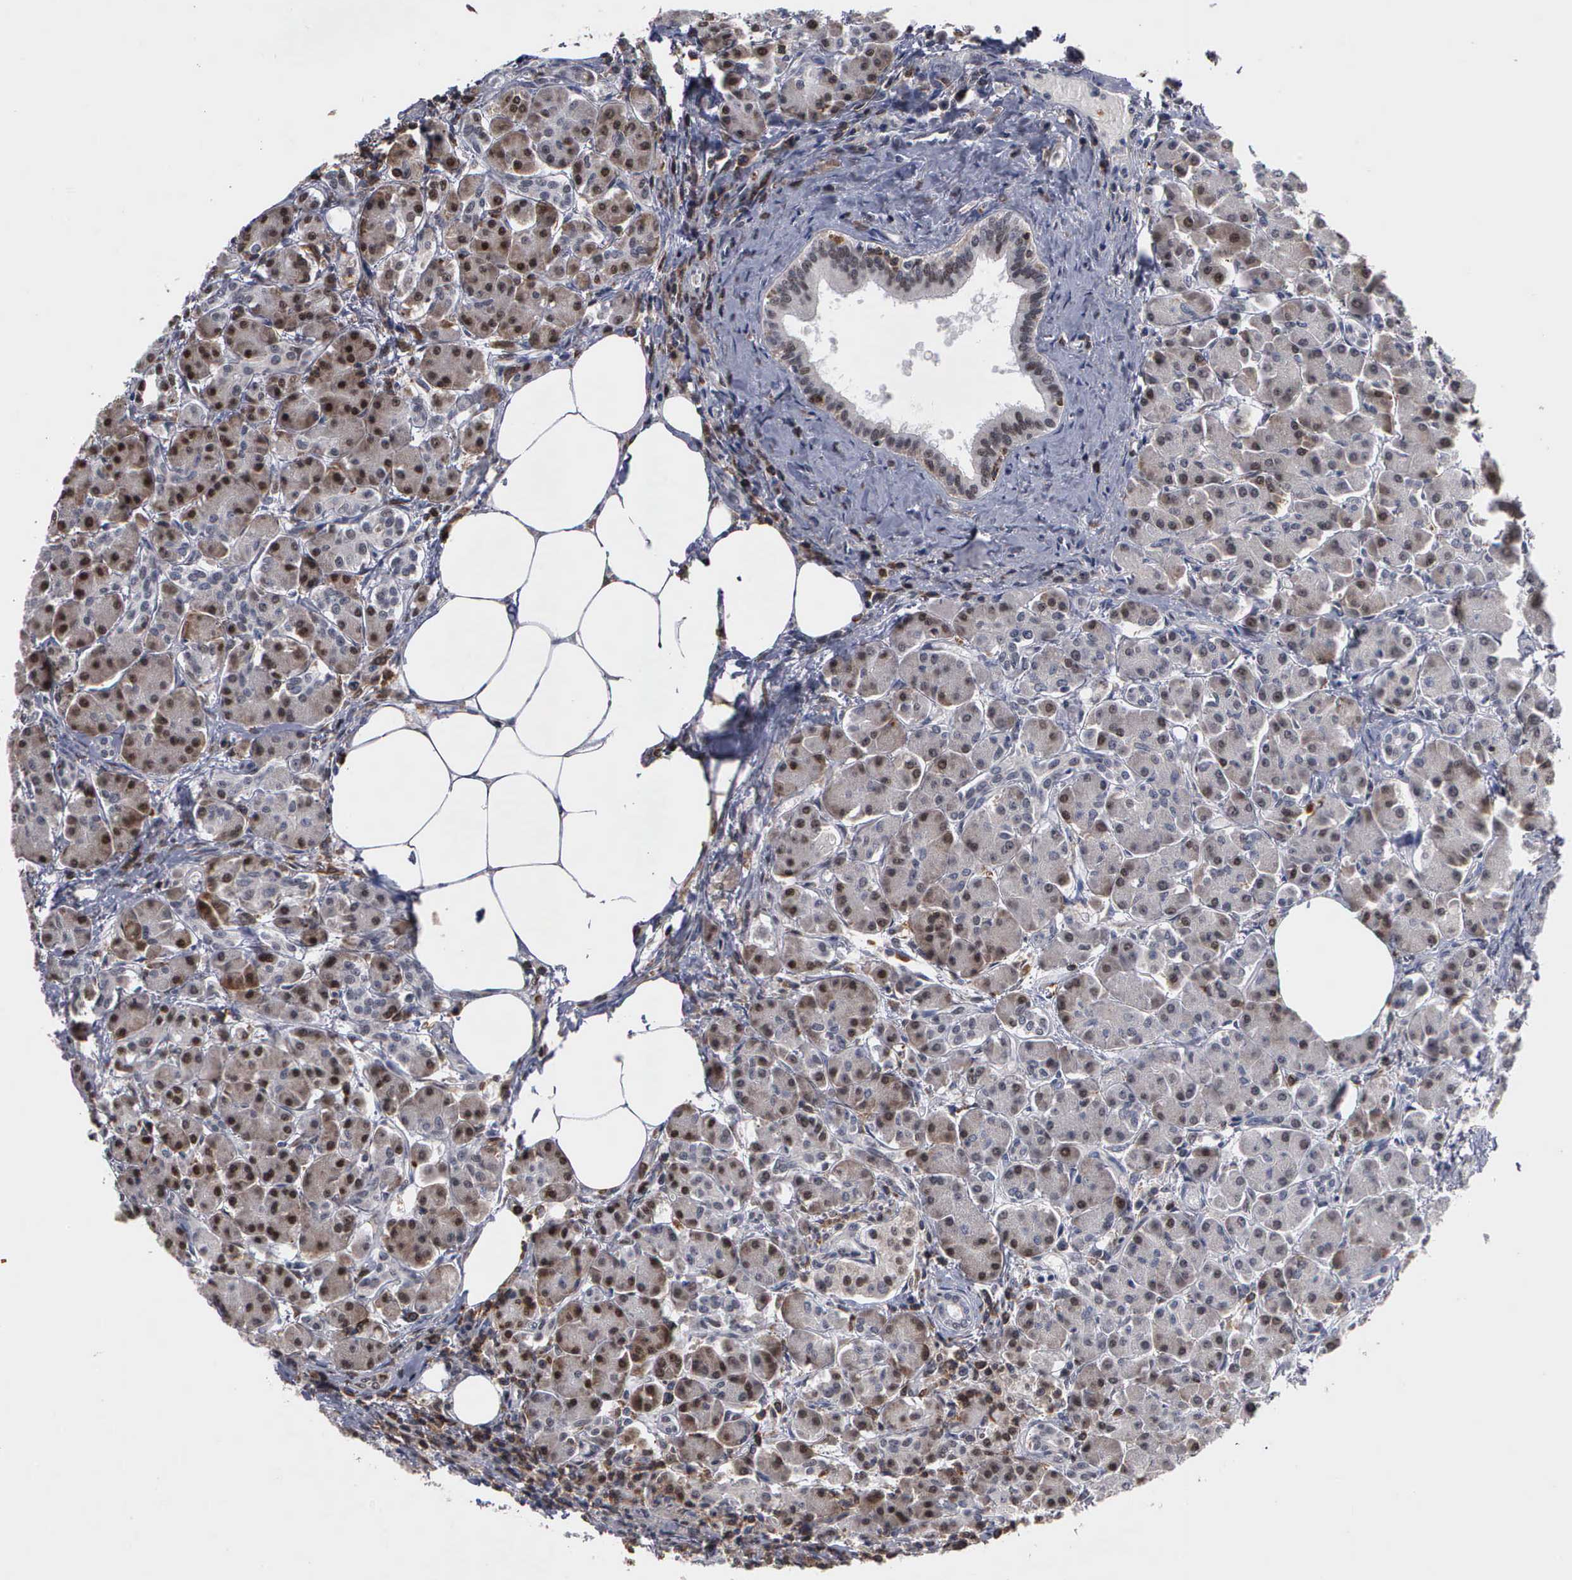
{"staining": {"intensity": "strong", "quantity": "25%-75%", "location": "nuclear"}, "tissue": "pancreas", "cell_type": "Exocrine glandular cells", "image_type": "normal", "snomed": [{"axis": "morphology", "description": "Normal tissue, NOS"}, {"axis": "topography", "description": "Pancreas"}], "caption": "High-power microscopy captured an IHC image of unremarkable pancreas, revealing strong nuclear staining in approximately 25%-75% of exocrine glandular cells.", "gene": "TRMT5", "patient": {"sex": "female", "age": 73}}